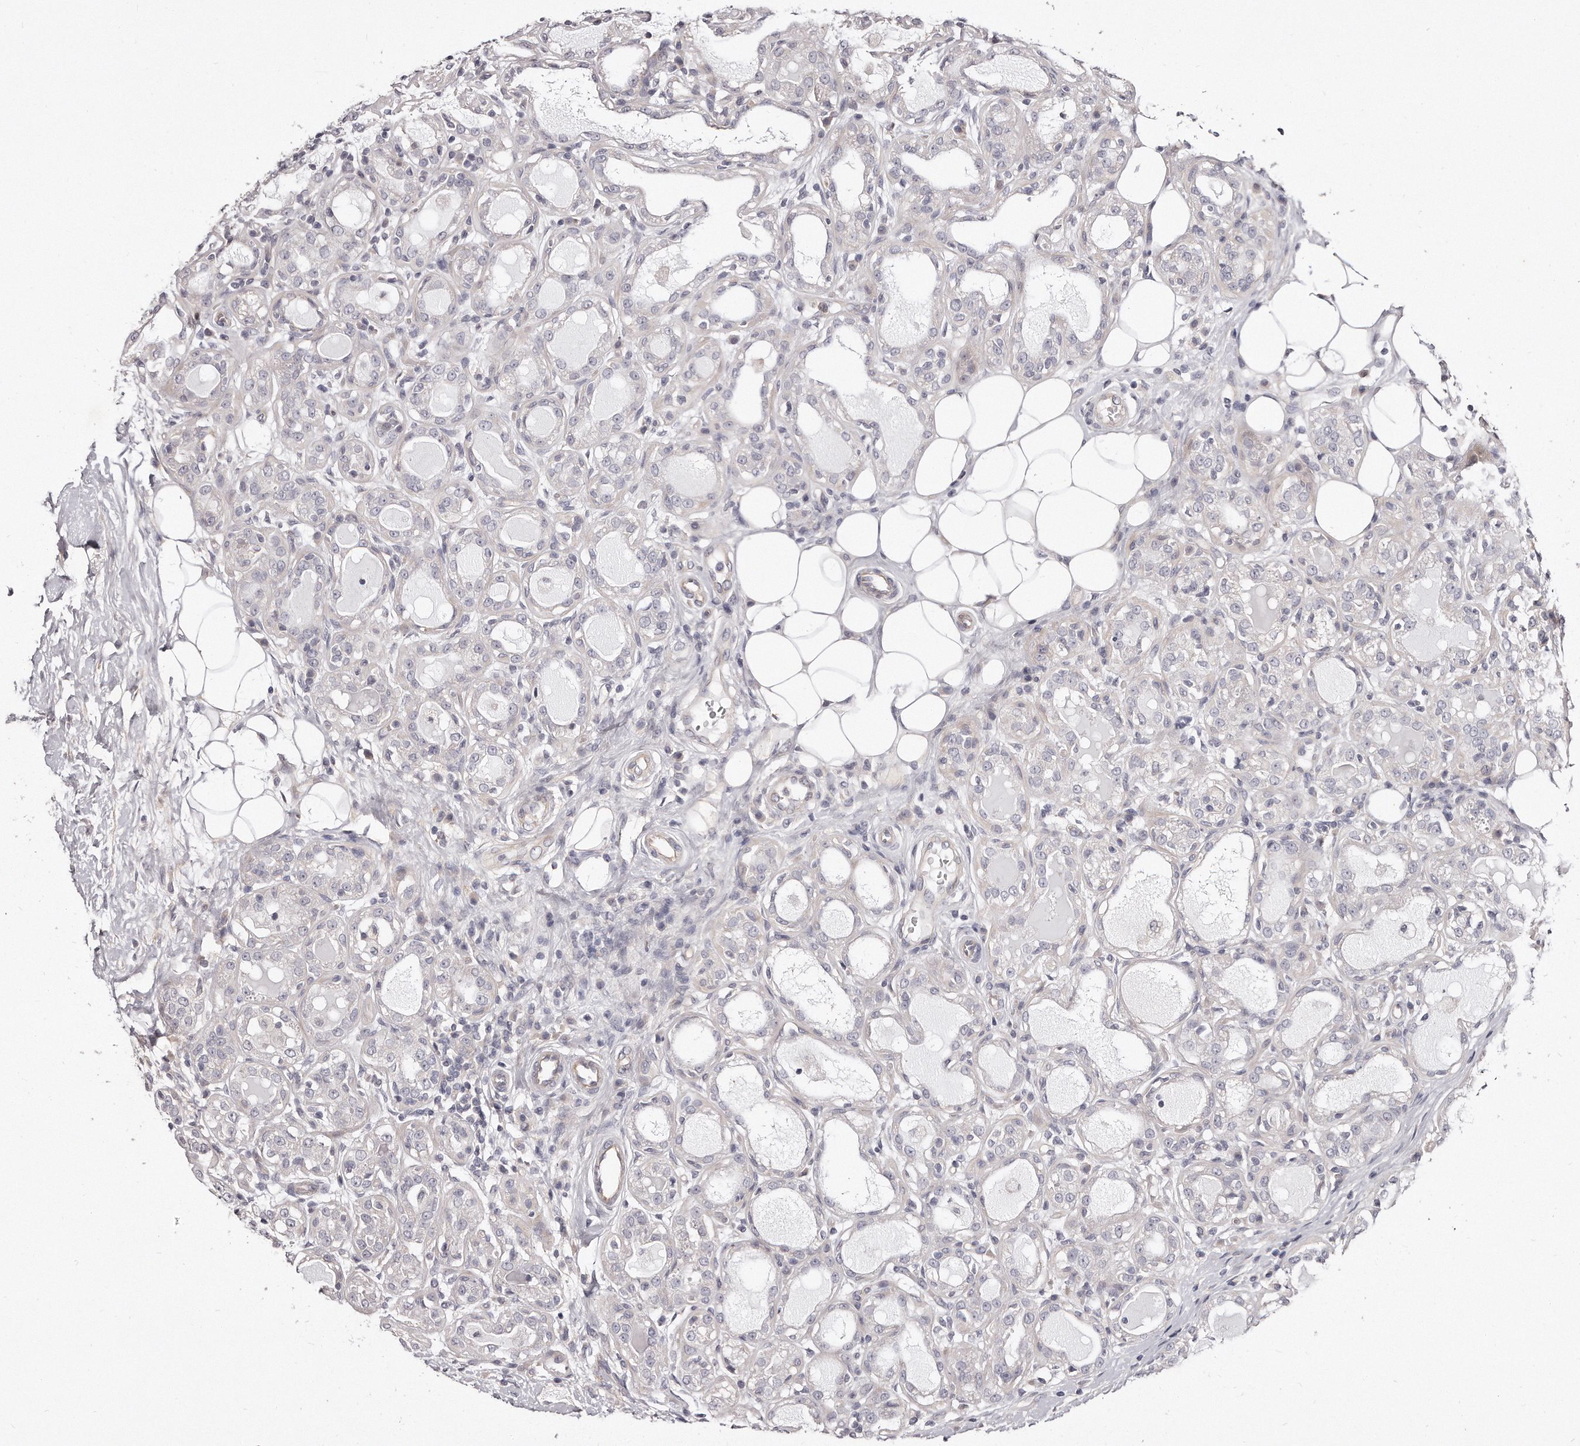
{"staining": {"intensity": "negative", "quantity": "none", "location": "none"}, "tissue": "breast cancer", "cell_type": "Tumor cells", "image_type": "cancer", "snomed": [{"axis": "morphology", "description": "Duct carcinoma"}, {"axis": "topography", "description": "Breast"}], "caption": "Immunohistochemistry photomicrograph of human breast infiltrating ductal carcinoma stained for a protein (brown), which displays no positivity in tumor cells. Brightfield microscopy of IHC stained with DAB (brown) and hematoxylin (blue), captured at high magnification.", "gene": "TTLL4", "patient": {"sex": "female", "age": 27}}